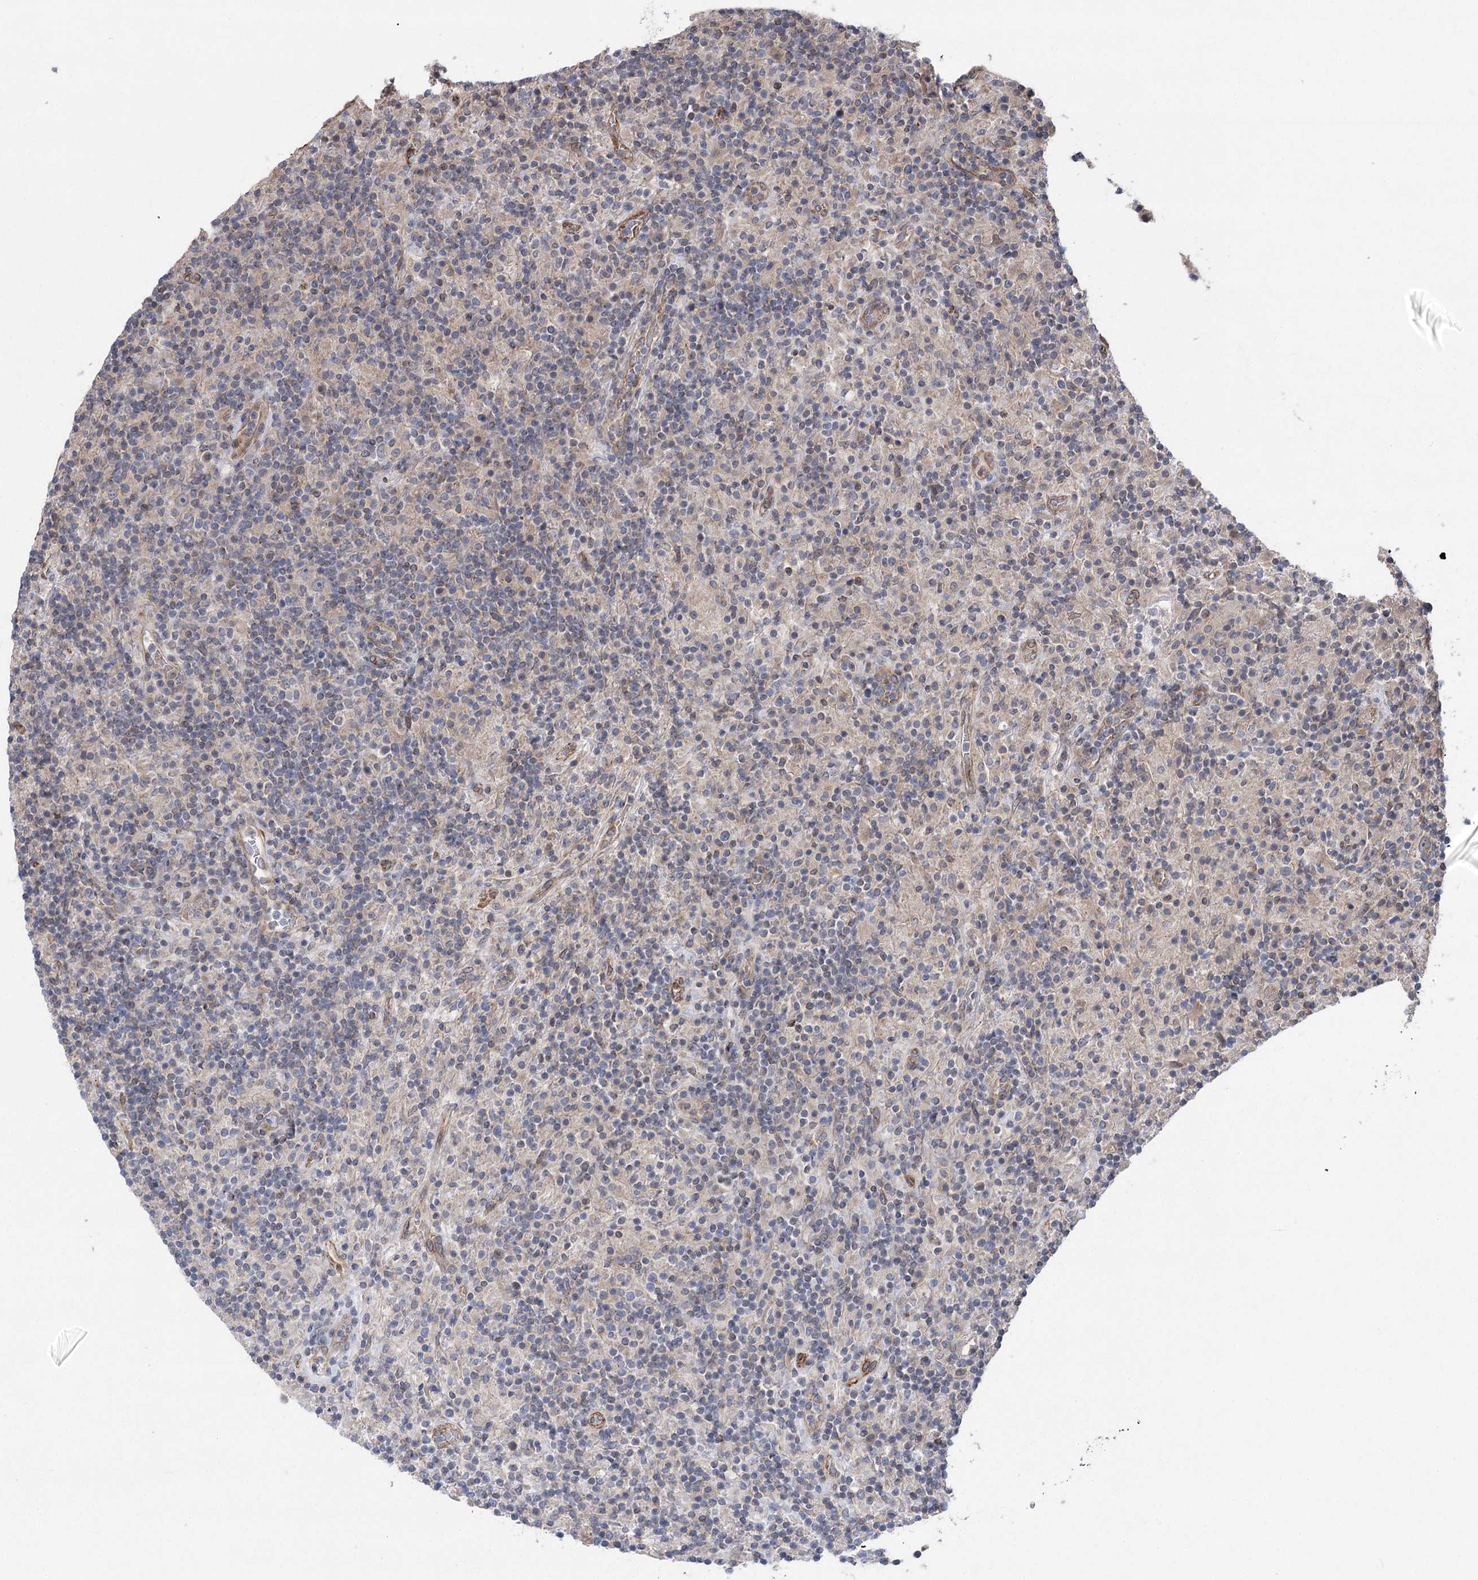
{"staining": {"intensity": "negative", "quantity": "none", "location": "none"}, "tissue": "lymphoma", "cell_type": "Tumor cells", "image_type": "cancer", "snomed": [{"axis": "morphology", "description": "Hodgkin's disease, NOS"}, {"axis": "topography", "description": "Lymph node"}], "caption": "Immunohistochemical staining of lymphoma shows no significant staining in tumor cells.", "gene": "RWDD4", "patient": {"sex": "male", "age": 70}}